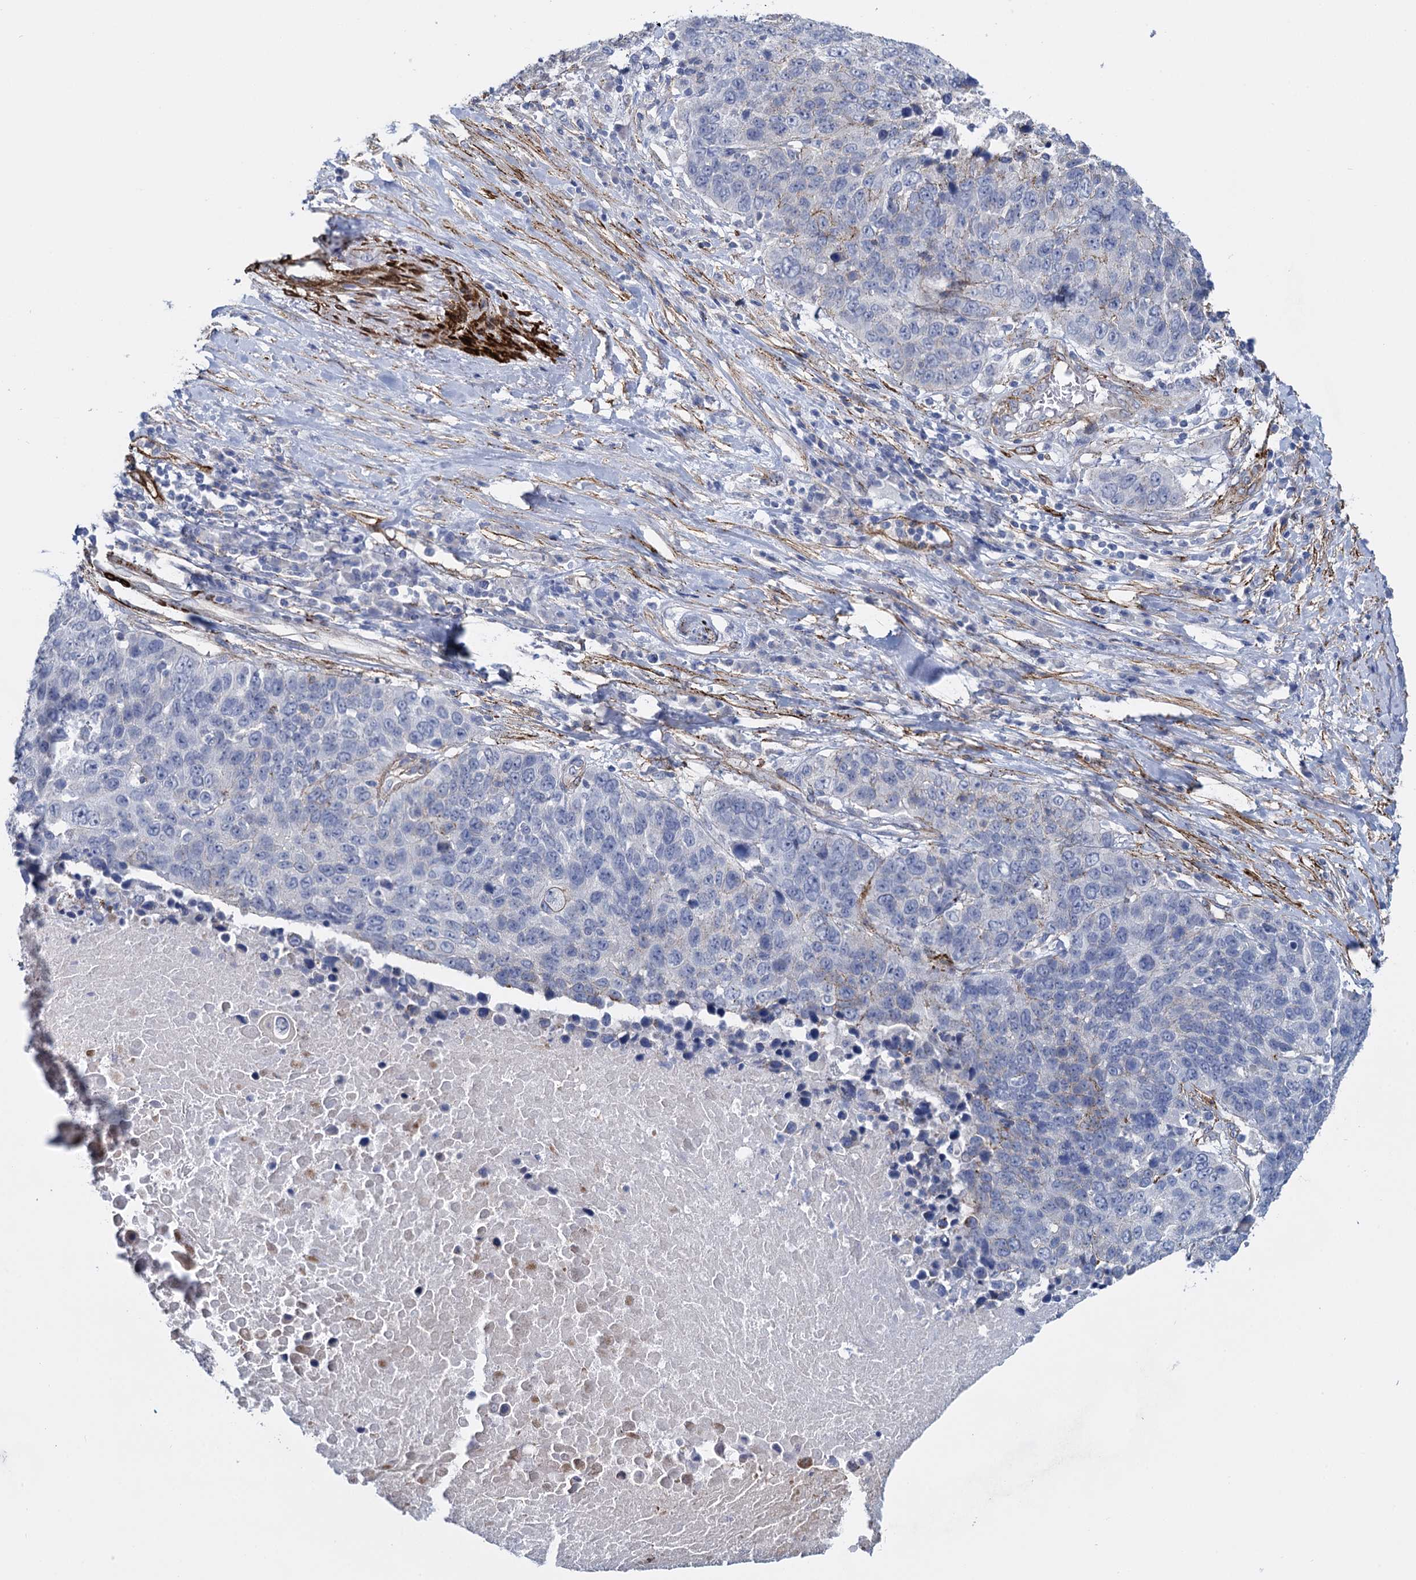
{"staining": {"intensity": "negative", "quantity": "none", "location": "none"}, "tissue": "lung cancer", "cell_type": "Tumor cells", "image_type": "cancer", "snomed": [{"axis": "morphology", "description": "Normal tissue, NOS"}, {"axis": "morphology", "description": "Squamous cell carcinoma, NOS"}, {"axis": "topography", "description": "Lymph node"}, {"axis": "topography", "description": "Lung"}], "caption": "Squamous cell carcinoma (lung) was stained to show a protein in brown. There is no significant positivity in tumor cells. Nuclei are stained in blue.", "gene": "SNCG", "patient": {"sex": "male", "age": 66}}